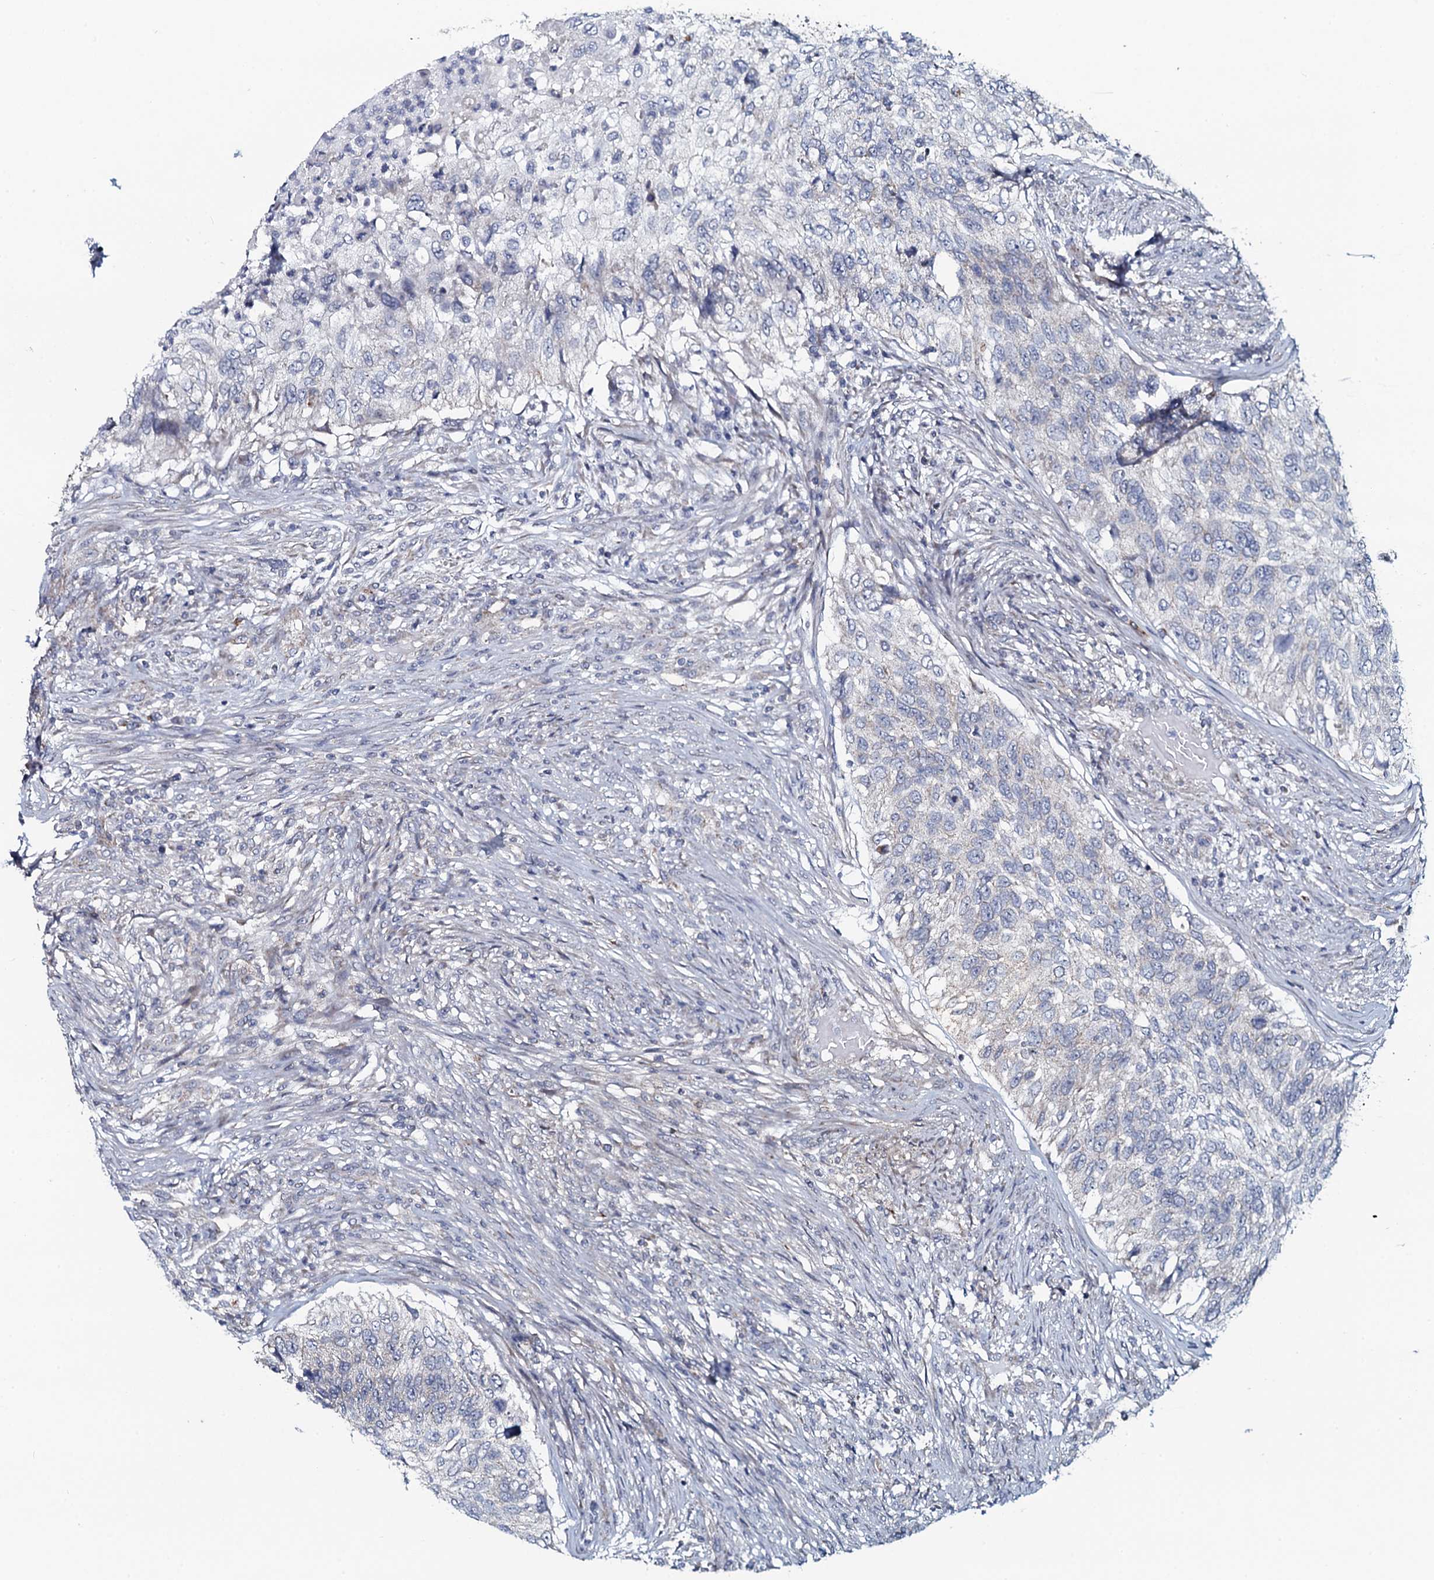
{"staining": {"intensity": "negative", "quantity": "none", "location": "none"}, "tissue": "urothelial cancer", "cell_type": "Tumor cells", "image_type": "cancer", "snomed": [{"axis": "morphology", "description": "Urothelial carcinoma, High grade"}, {"axis": "topography", "description": "Urinary bladder"}], "caption": "High power microscopy photomicrograph of an immunohistochemistry (IHC) image of high-grade urothelial carcinoma, revealing no significant staining in tumor cells.", "gene": "KCTD4", "patient": {"sex": "female", "age": 60}}